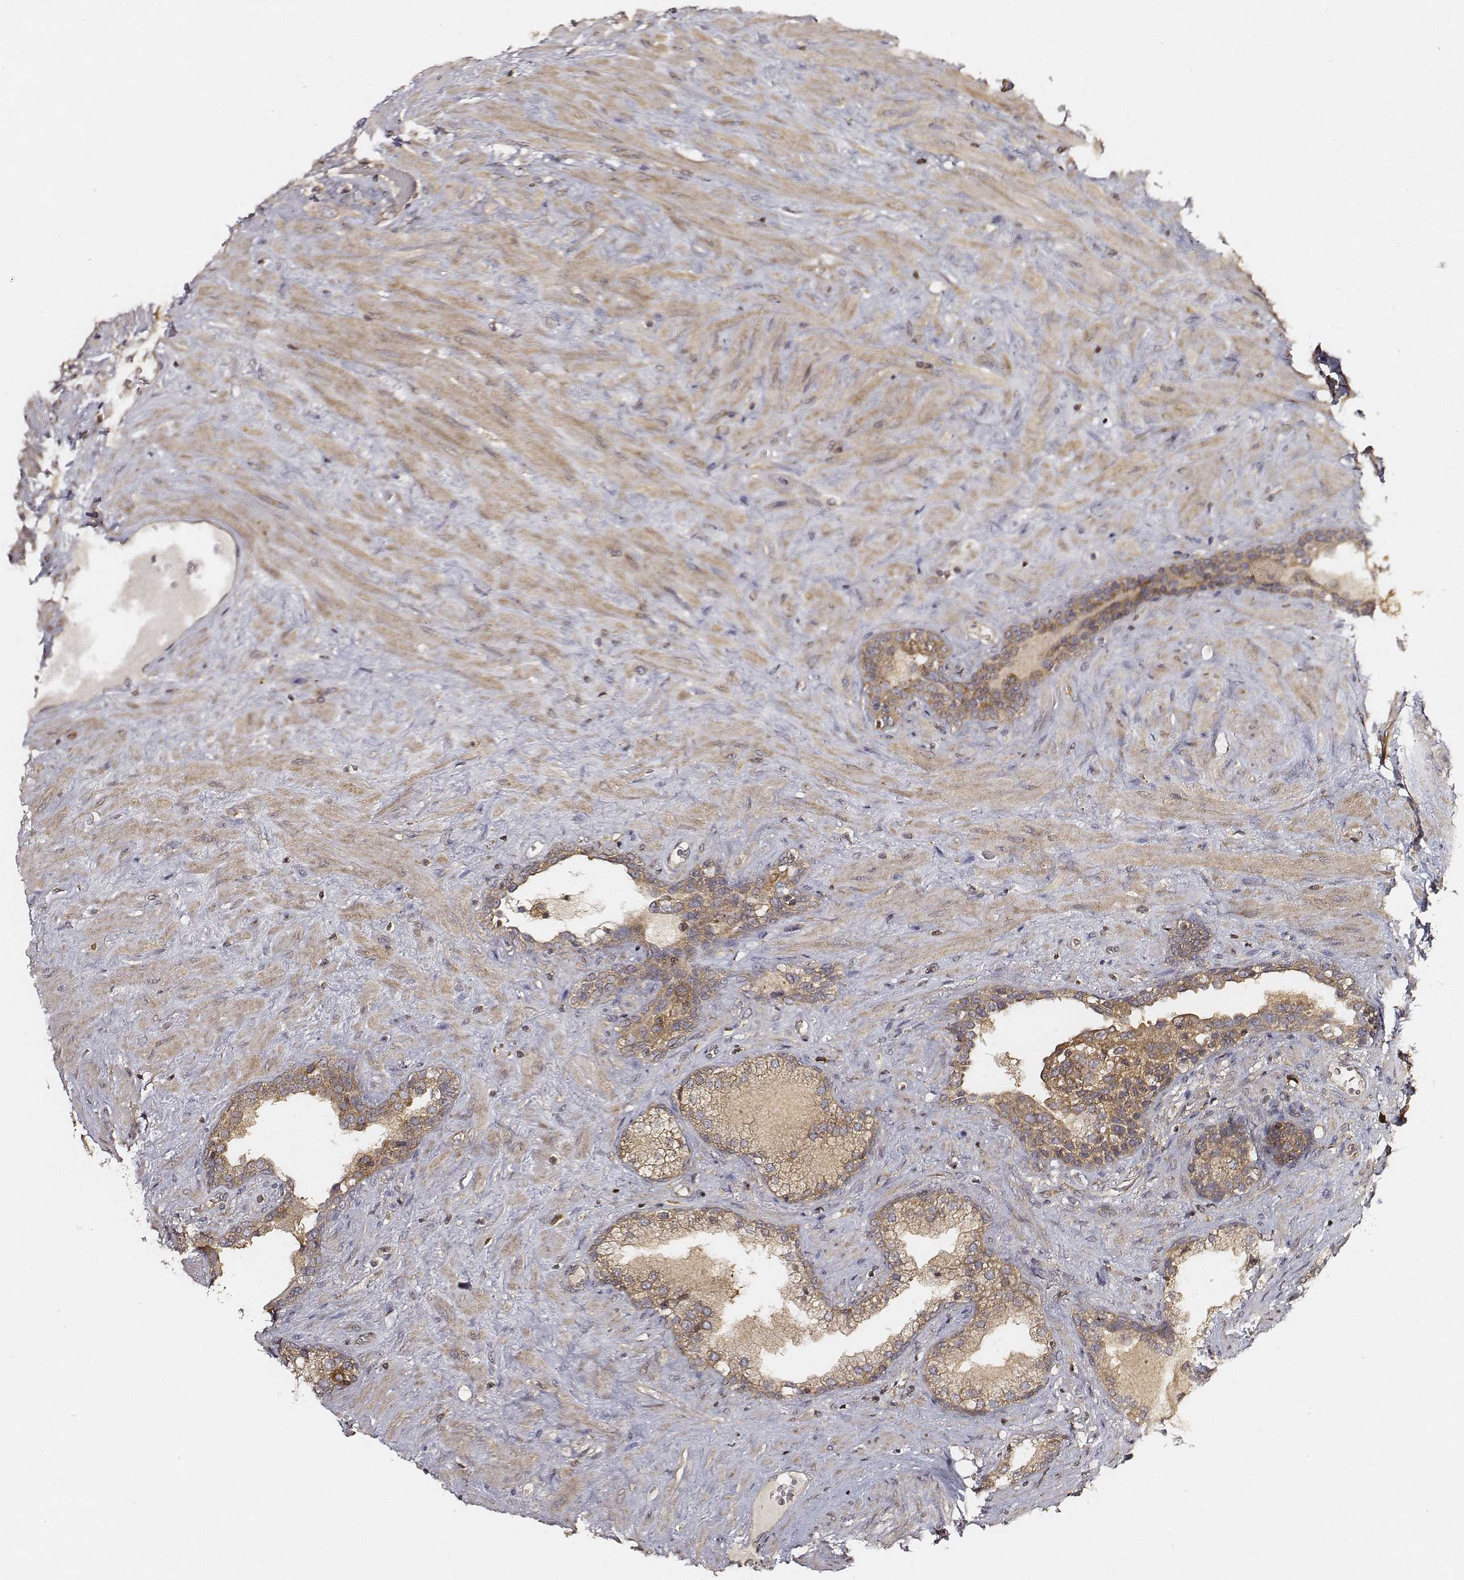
{"staining": {"intensity": "strong", "quantity": ">75%", "location": "cytoplasmic/membranous"}, "tissue": "prostate", "cell_type": "Glandular cells", "image_type": "normal", "snomed": [{"axis": "morphology", "description": "Normal tissue, NOS"}, {"axis": "topography", "description": "Prostate"}], "caption": "Immunohistochemistry micrograph of normal human prostate stained for a protein (brown), which exhibits high levels of strong cytoplasmic/membranous staining in about >75% of glandular cells.", "gene": "CARS1", "patient": {"sex": "male", "age": 63}}